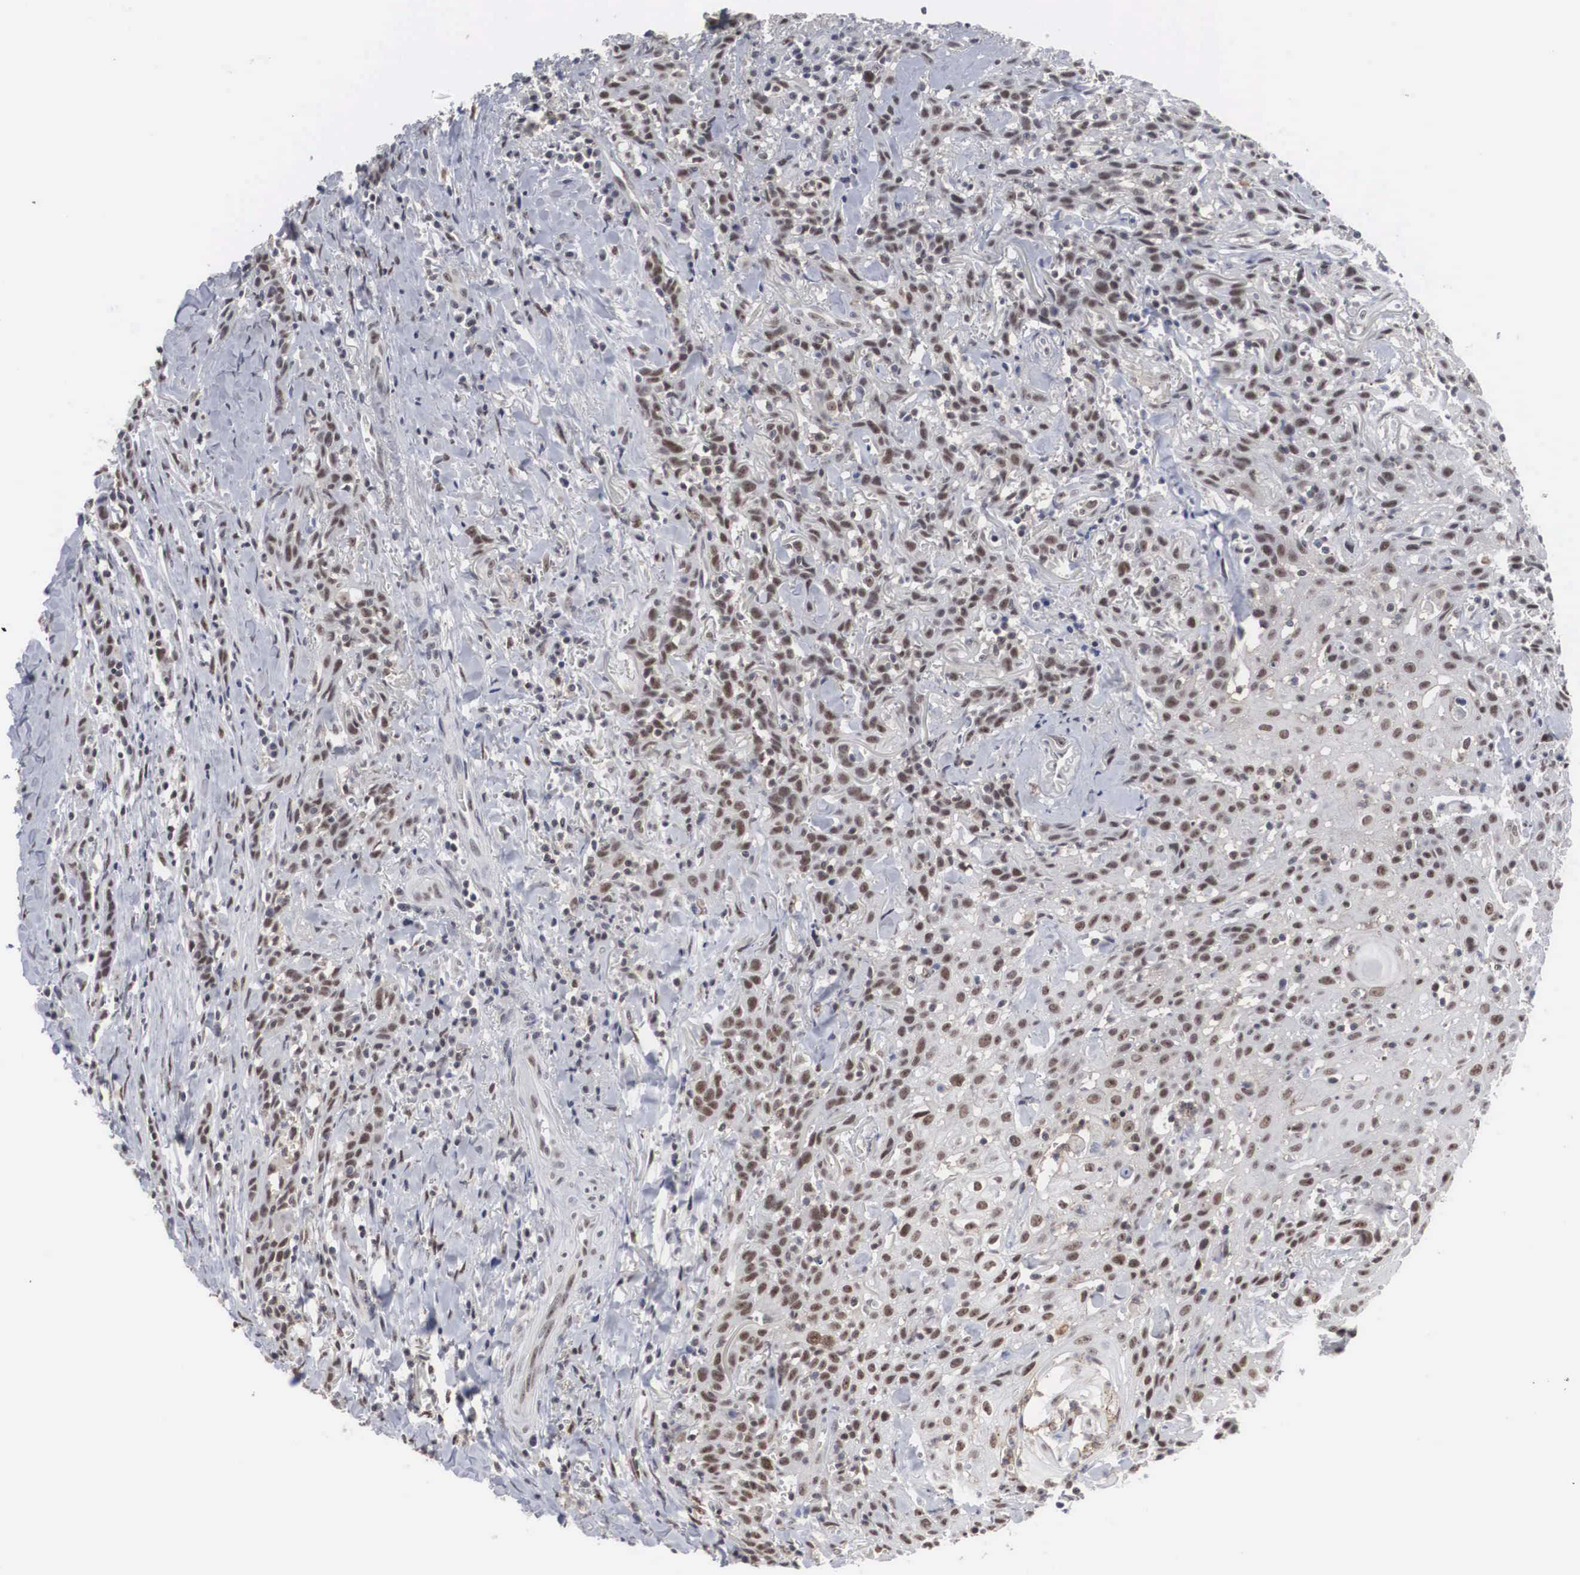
{"staining": {"intensity": "weak", "quantity": ">75%", "location": "nuclear"}, "tissue": "head and neck cancer", "cell_type": "Tumor cells", "image_type": "cancer", "snomed": [{"axis": "morphology", "description": "Squamous cell carcinoma, NOS"}, {"axis": "topography", "description": "Oral tissue"}, {"axis": "topography", "description": "Head-Neck"}], "caption": "A micrograph of head and neck cancer (squamous cell carcinoma) stained for a protein displays weak nuclear brown staining in tumor cells.", "gene": "AUTS2", "patient": {"sex": "female", "age": 82}}